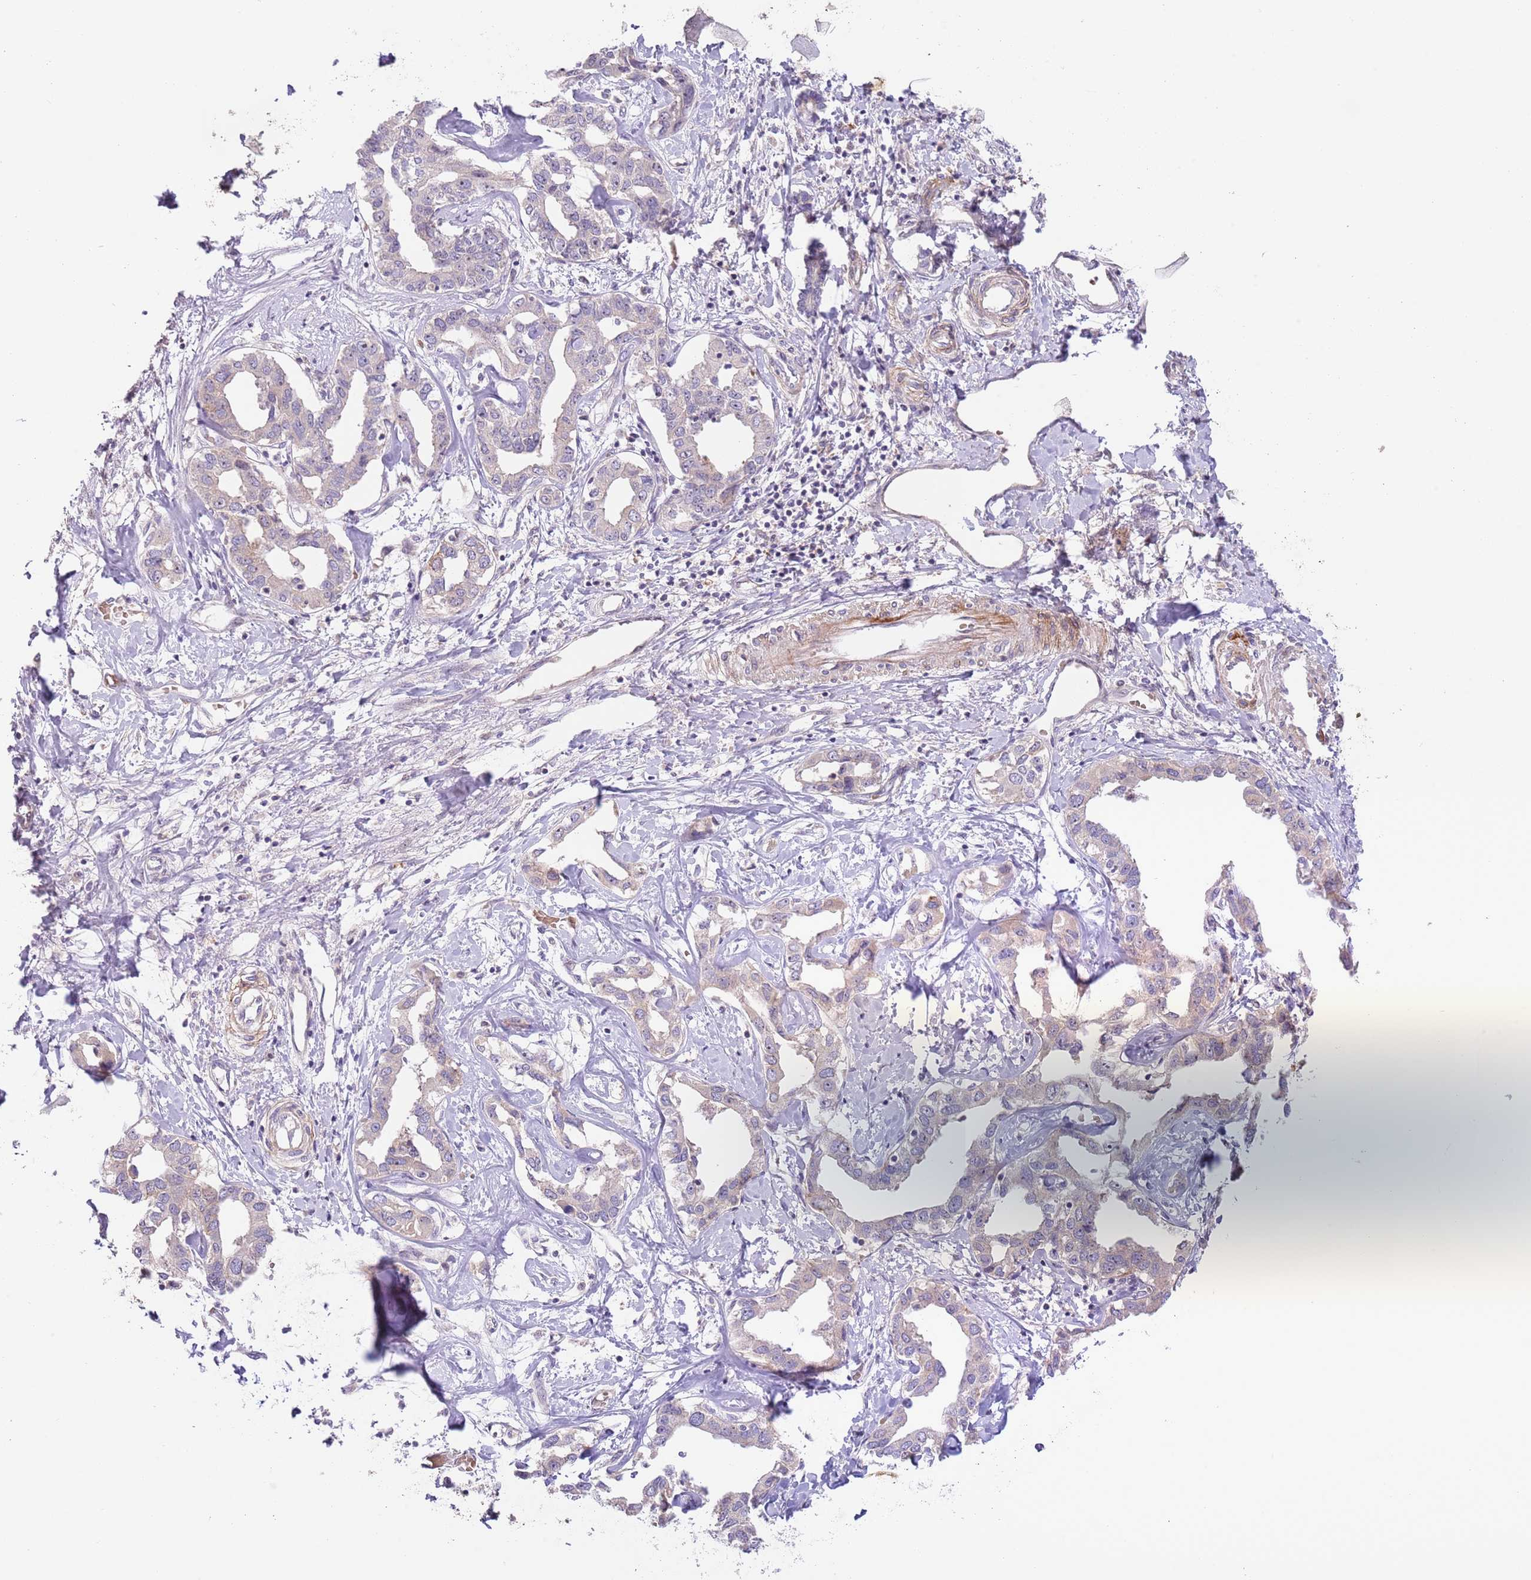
{"staining": {"intensity": "weak", "quantity": ">75%", "location": "cytoplasmic/membranous"}, "tissue": "liver cancer", "cell_type": "Tumor cells", "image_type": "cancer", "snomed": [{"axis": "morphology", "description": "Cholangiocarcinoma"}, {"axis": "topography", "description": "Liver"}], "caption": "Liver cancer tissue demonstrates weak cytoplasmic/membranous positivity in about >75% of tumor cells, visualized by immunohistochemistry. The staining is performed using DAB brown chromogen to label protein expression. The nuclei are counter-stained blue using hematoxylin.", "gene": "AP1S2", "patient": {"sex": "male", "age": 59}}